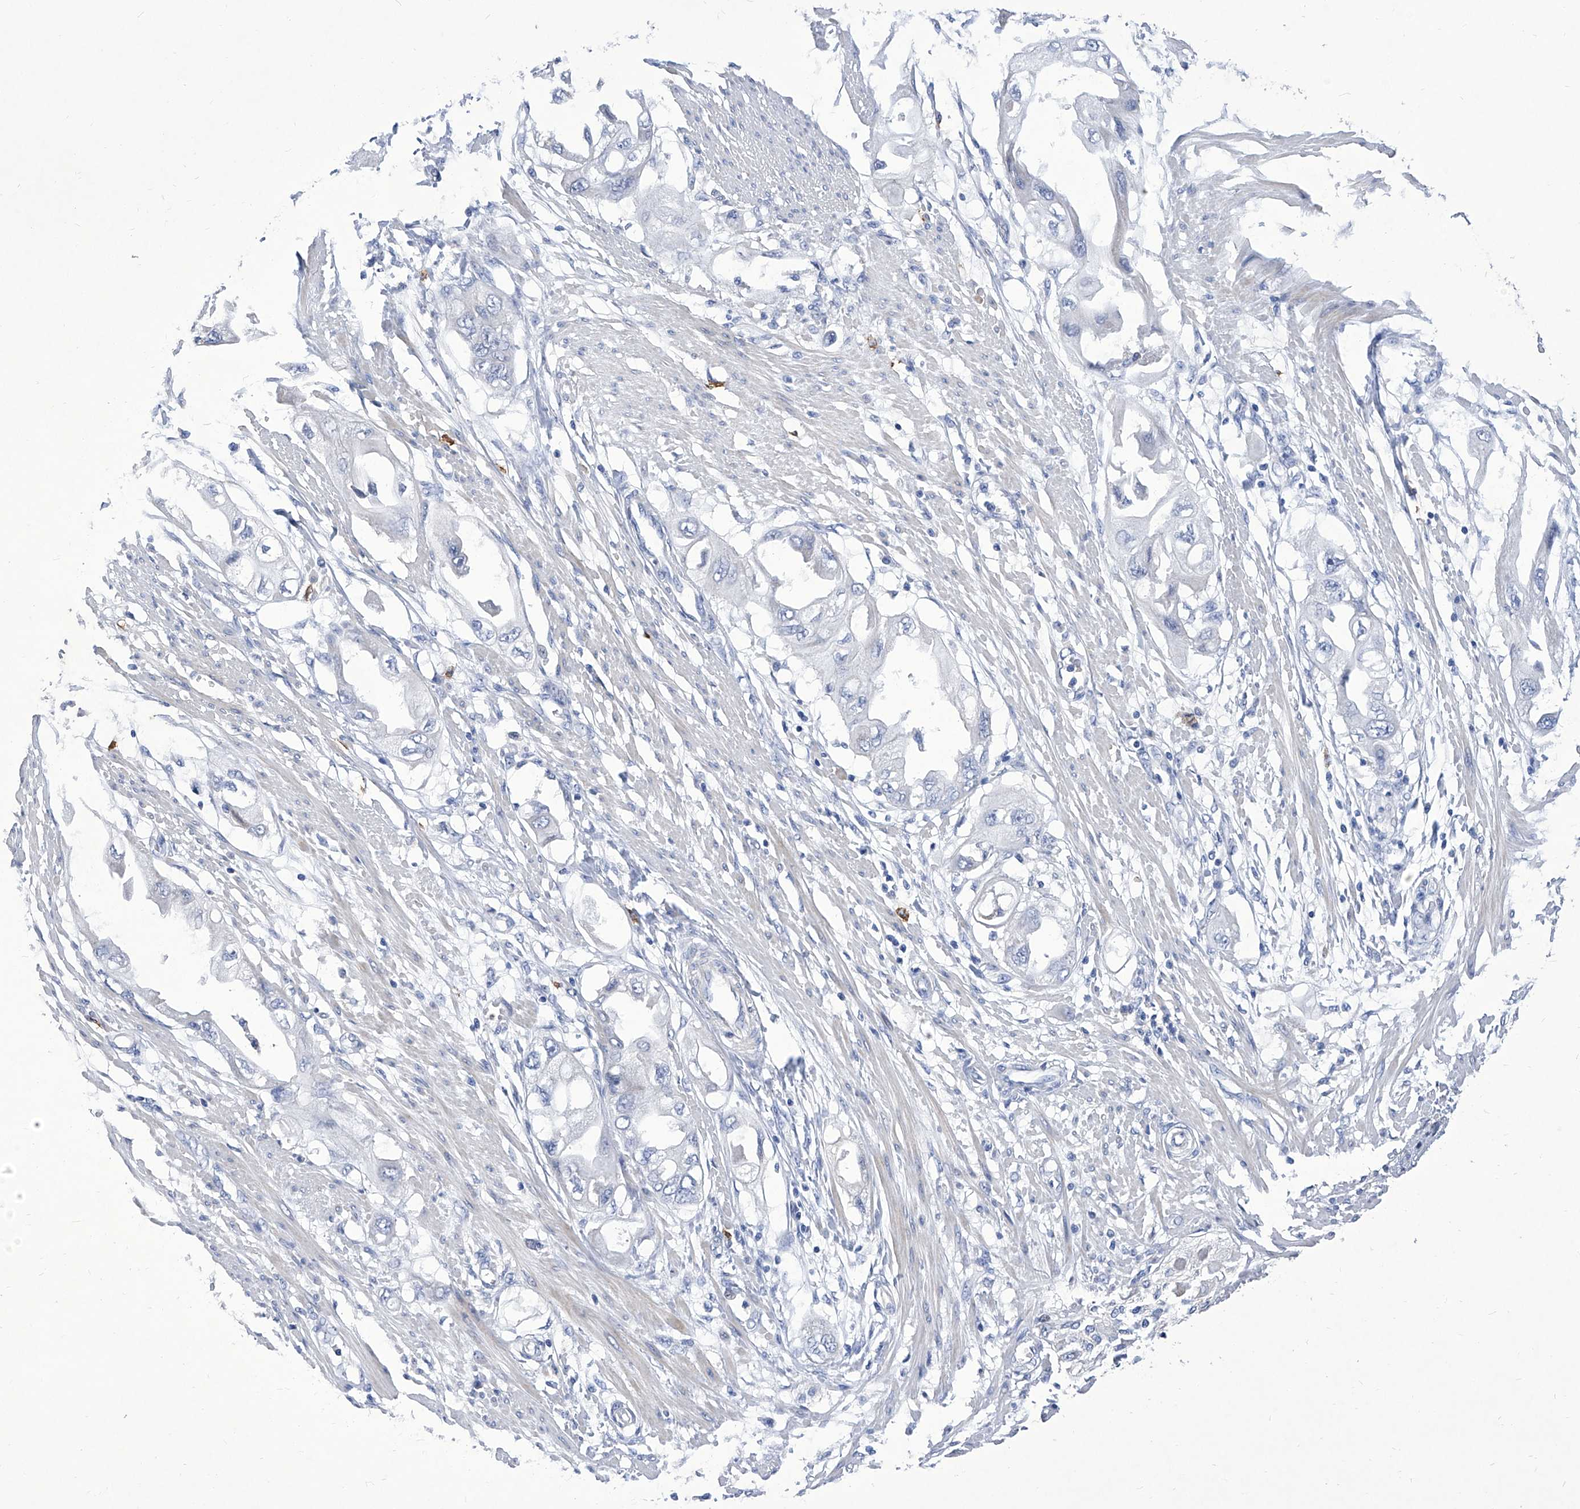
{"staining": {"intensity": "negative", "quantity": "none", "location": "none"}, "tissue": "endometrial cancer", "cell_type": "Tumor cells", "image_type": "cancer", "snomed": [{"axis": "morphology", "description": "Adenocarcinoma, NOS"}, {"axis": "topography", "description": "Endometrium"}], "caption": "Tumor cells are negative for brown protein staining in endometrial adenocarcinoma.", "gene": "IFNL2", "patient": {"sex": "female", "age": 67}}